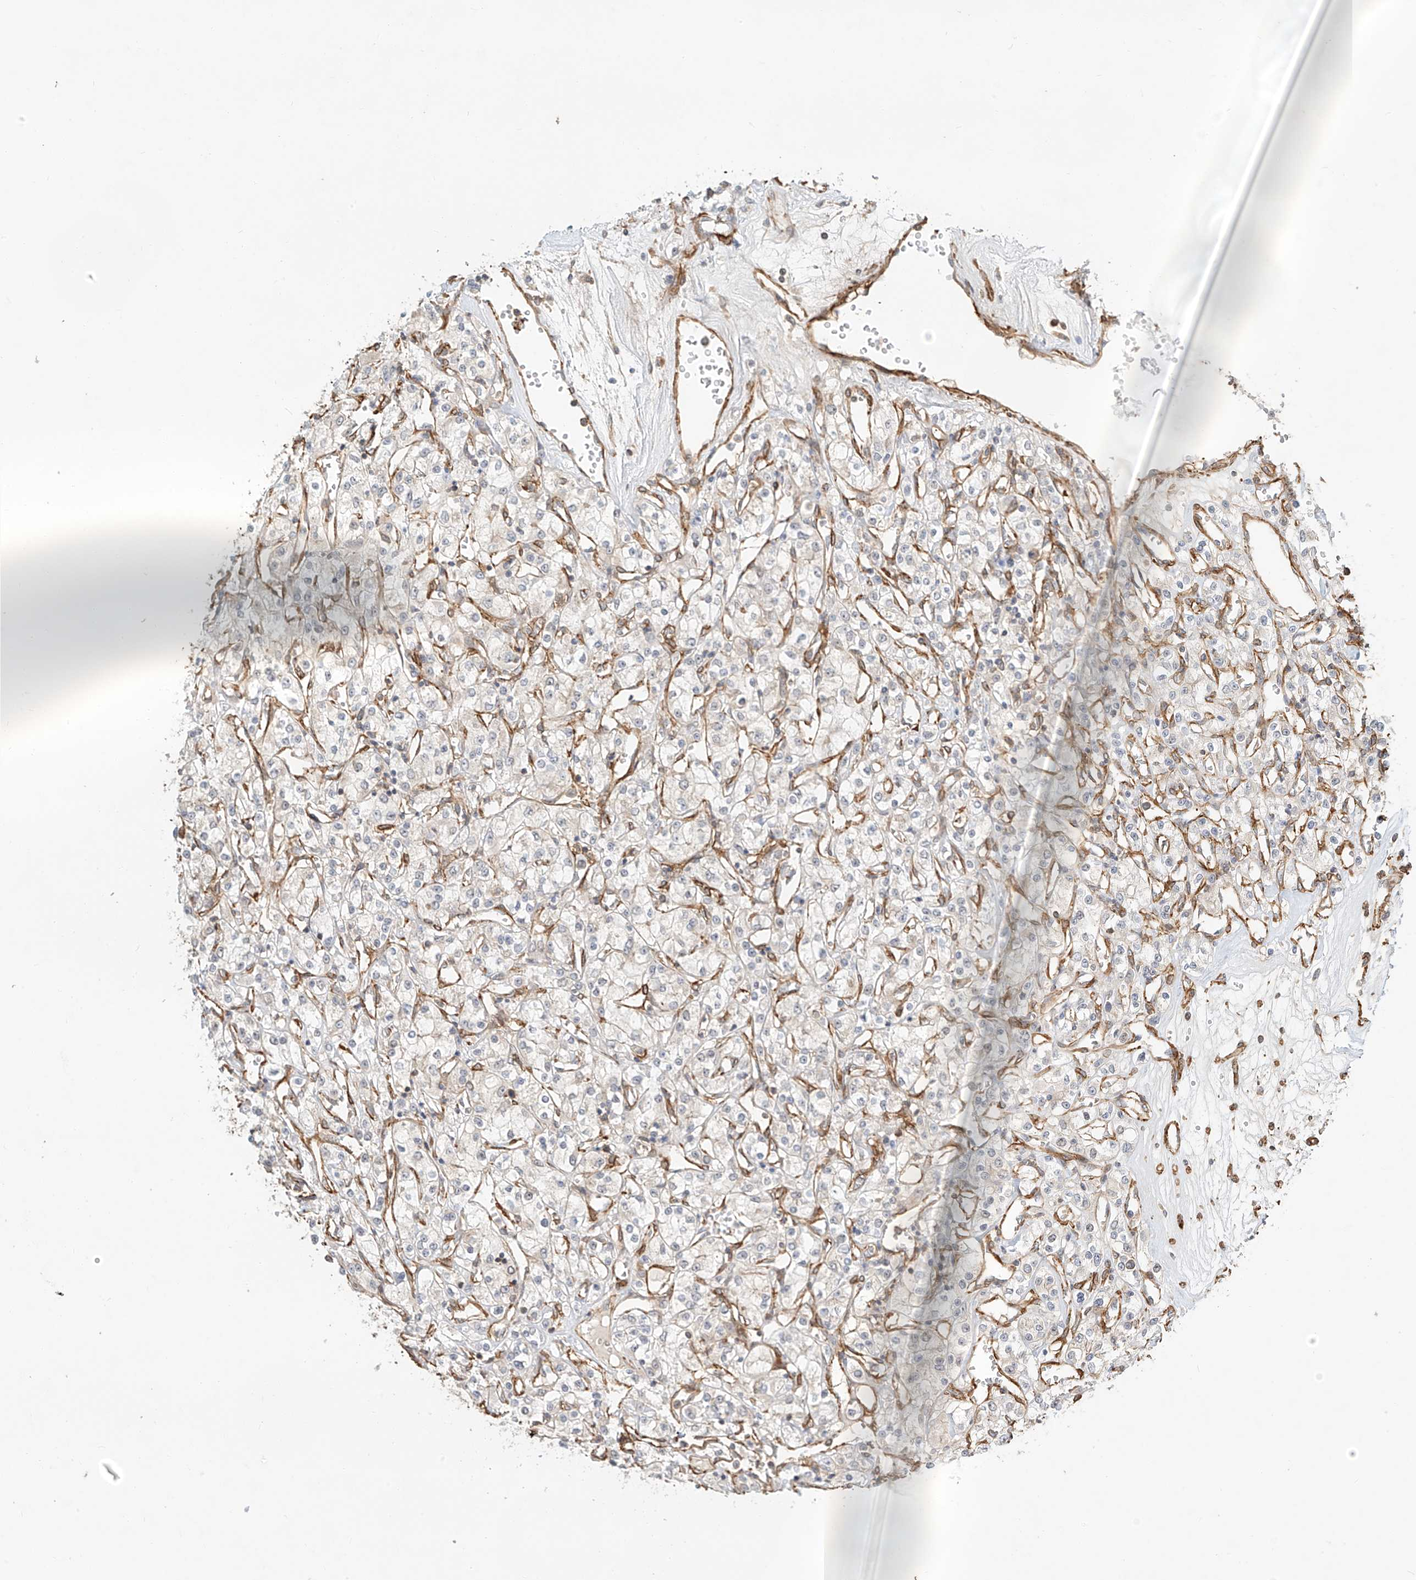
{"staining": {"intensity": "negative", "quantity": "none", "location": "none"}, "tissue": "renal cancer", "cell_type": "Tumor cells", "image_type": "cancer", "snomed": [{"axis": "morphology", "description": "Adenocarcinoma, NOS"}, {"axis": "topography", "description": "Kidney"}], "caption": "Immunohistochemical staining of human renal cancer (adenocarcinoma) reveals no significant staining in tumor cells.", "gene": "CSMD3", "patient": {"sex": "female", "age": 59}}